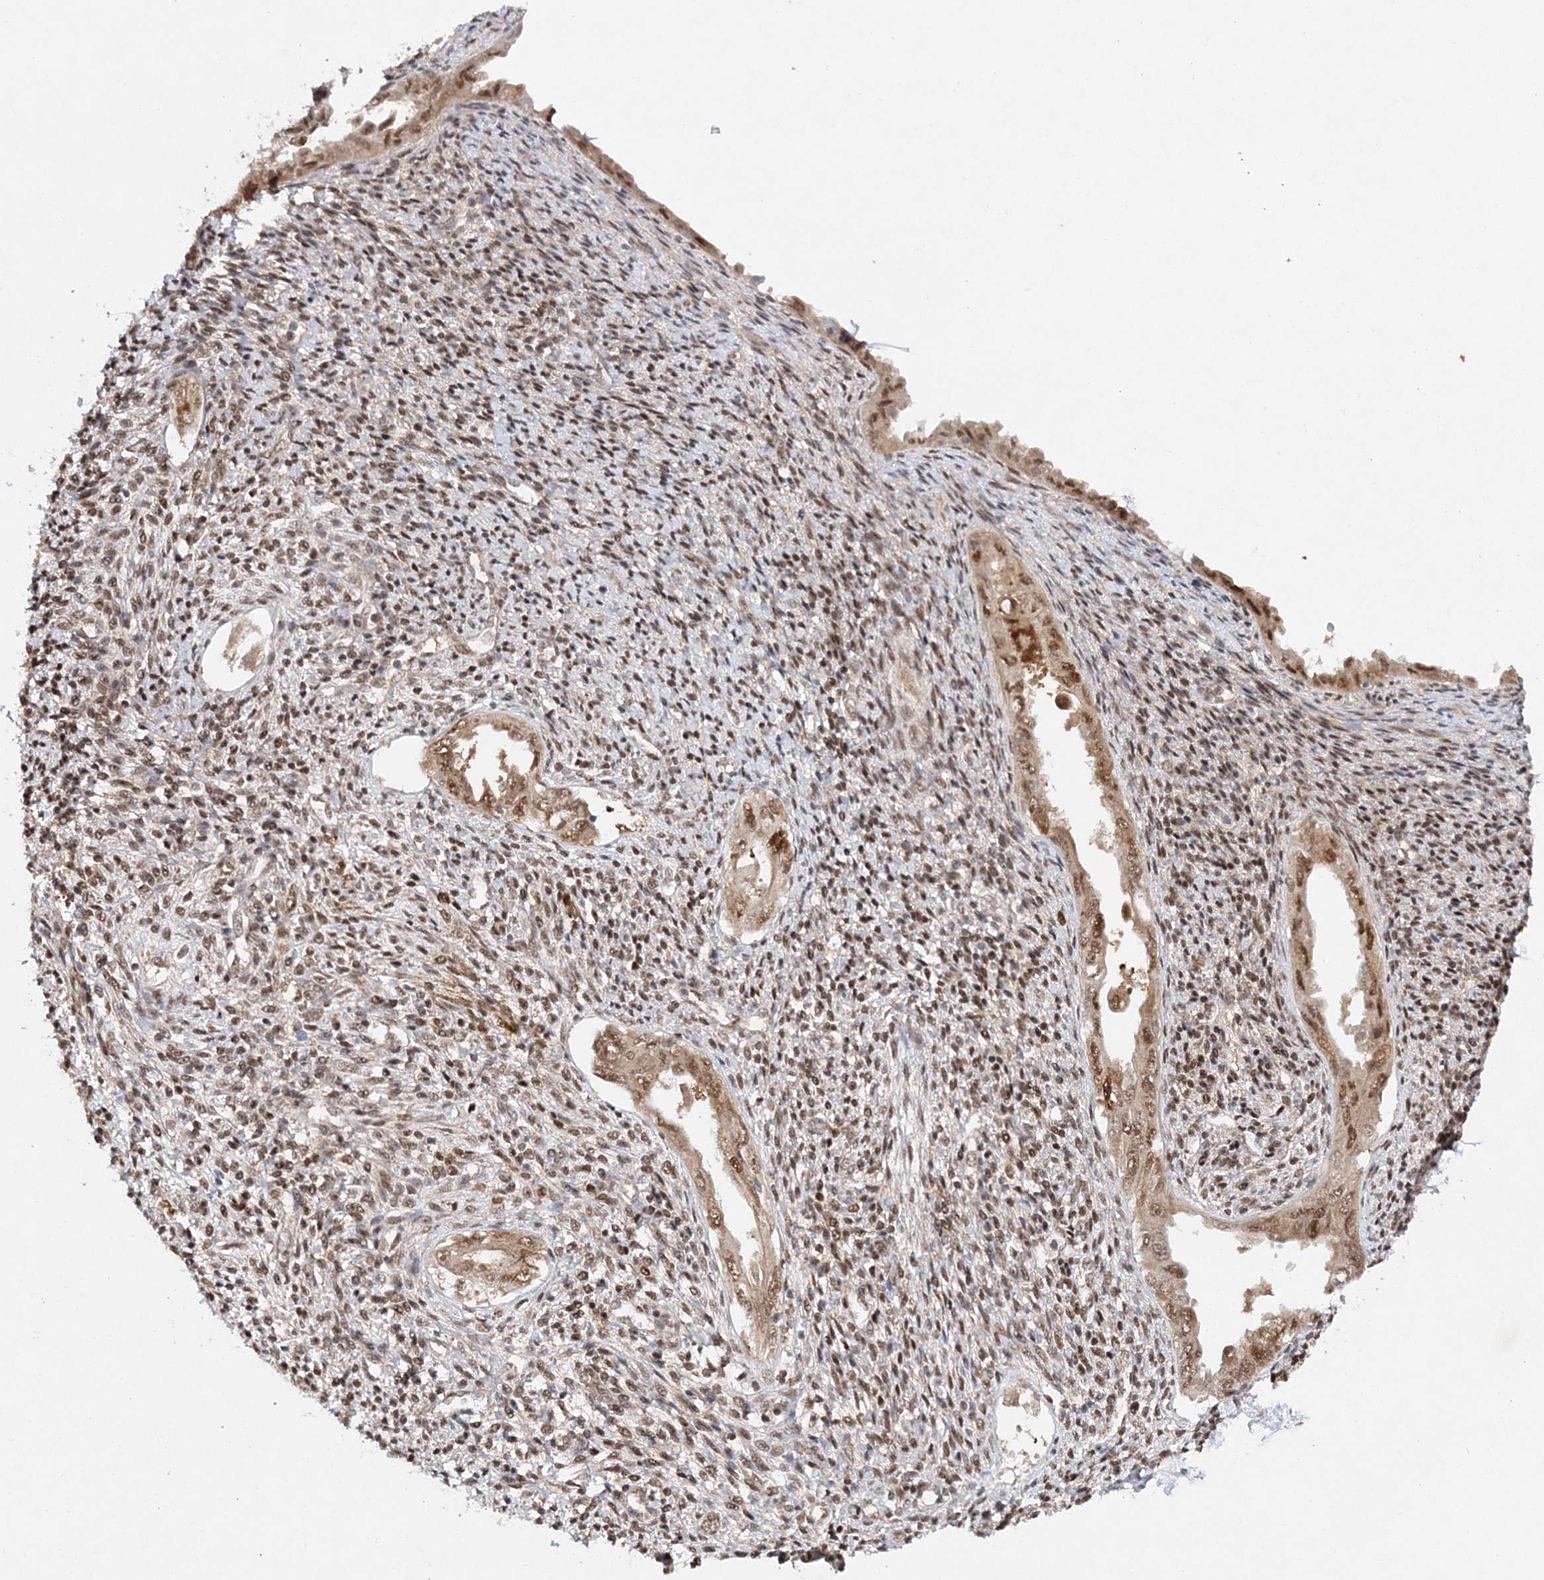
{"staining": {"intensity": "moderate", "quantity": ">75%", "location": "nuclear"}, "tissue": "endometrium", "cell_type": "Cells in endometrial stroma", "image_type": "normal", "snomed": [{"axis": "morphology", "description": "Normal tissue, NOS"}, {"axis": "topography", "description": "Endometrium"}], "caption": "Cells in endometrial stroma show moderate nuclear staining in about >75% of cells in unremarkable endometrium.", "gene": "NIF3L1", "patient": {"sex": "female", "age": 66}}